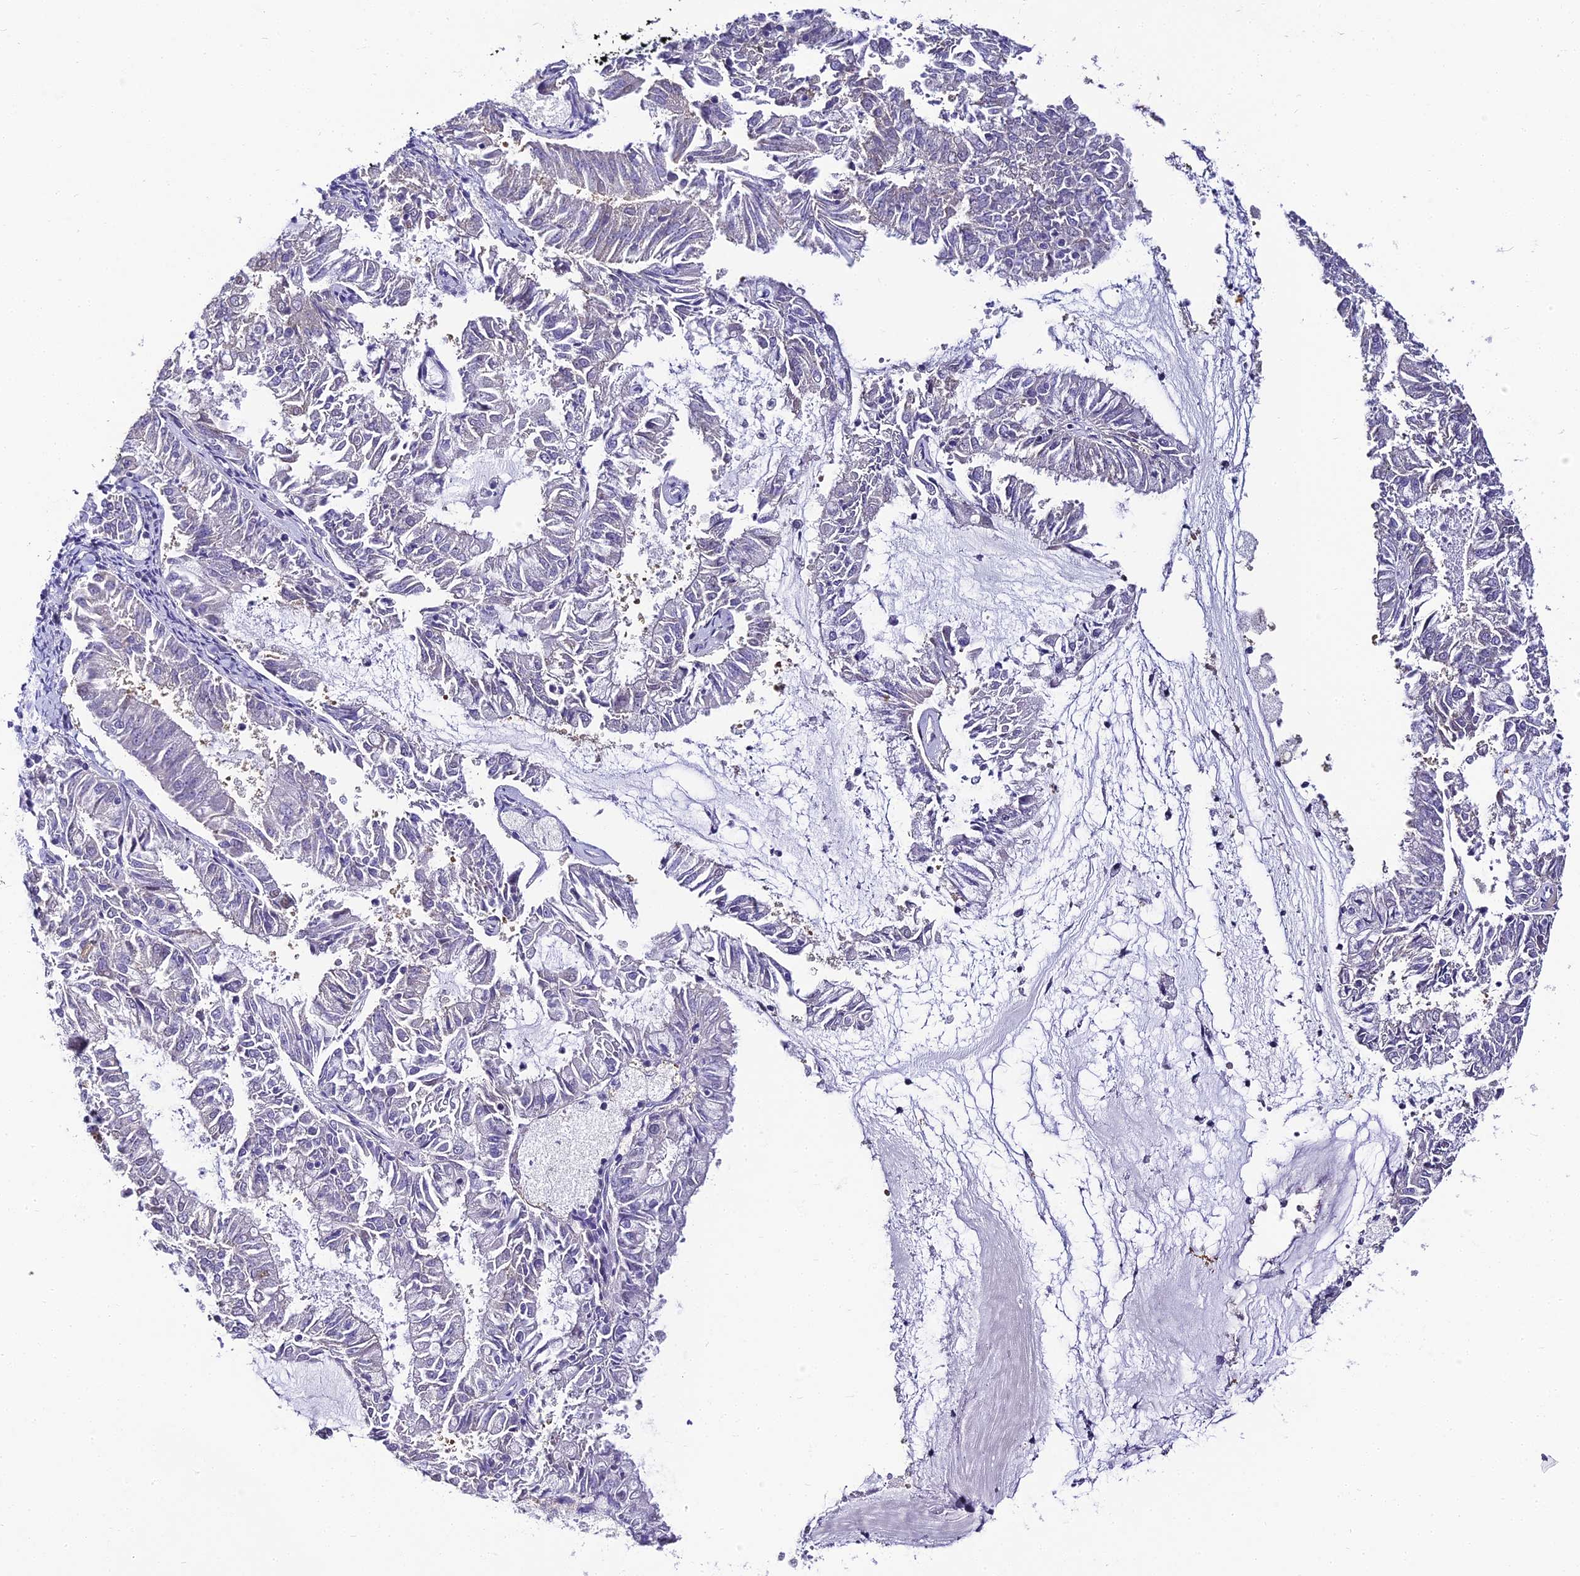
{"staining": {"intensity": "negative", "quantity": "none", "location": "none"}, "tissue": "endometrial cancer", "cell_type": "Tumor cells", "image_type": "cancer", "snomed": [{"axis": "morphology", "description": "Adenocarcinoma, NOS"}, {"axis": "topography", "description": "Endometrium"}], "caption": "An immunohistochemistry image of endometrial cancer is shown. There is no staining in tumor cells of endometrial cancer. (DAB IHC visualized using brightfield microscopy, high magnification).", "gene": "ABHD14A-ACY1", "patient": {"sex": "female", "age": 57}}